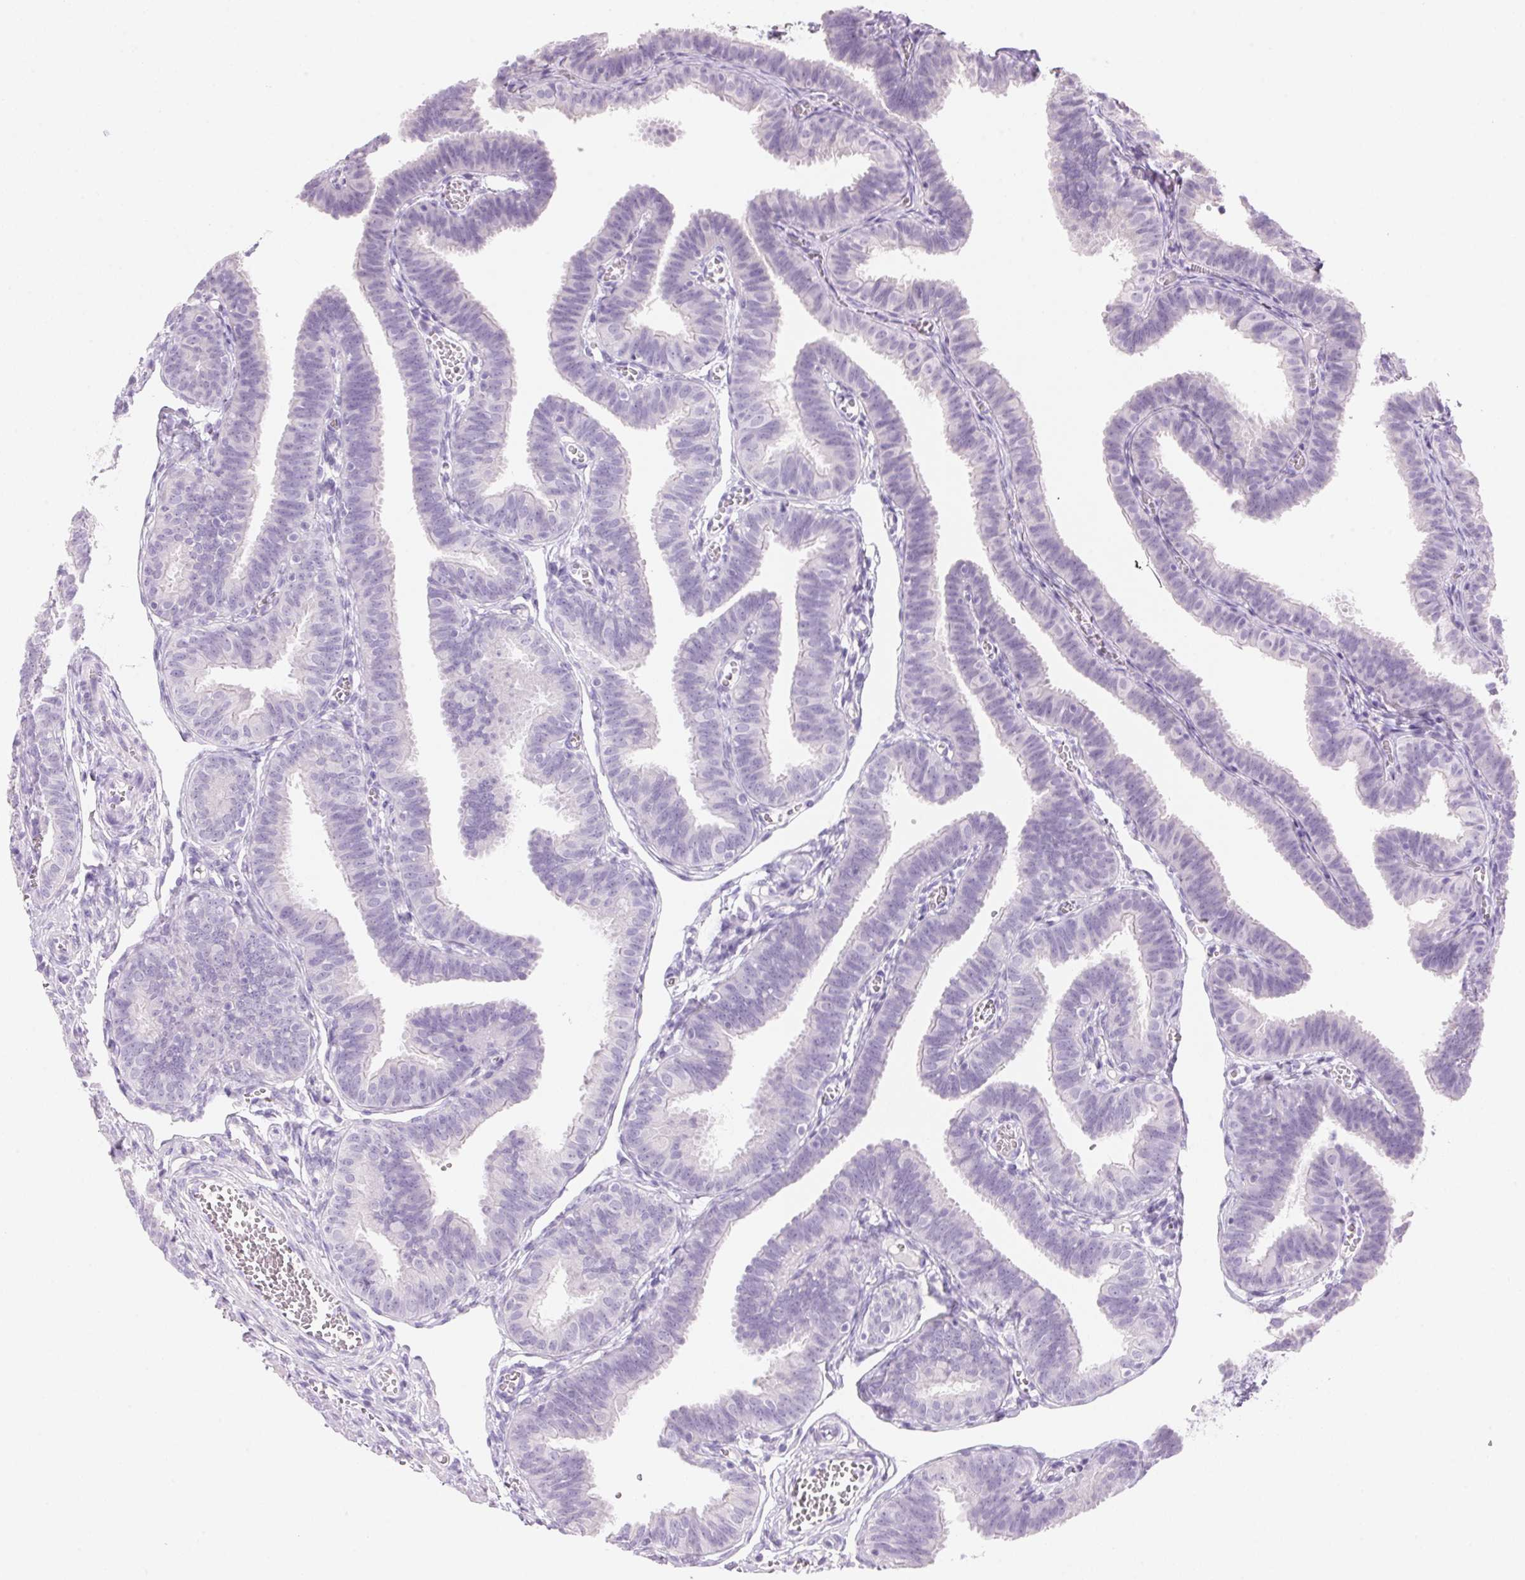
{"staining": {"intensity": "negative", "quantity": "none", "location": "none"}, "tissue": "fallopian tube", "cell_type": "Glandular cells", "image_type": "normal", "snomed": [{"axis": "morphology", "description": "Normal tissue, NOS"}, {"axis": "topography", "description": "Fallopian tube"}], "caption": "An image of human fallopian tube is negative for staining in glandular cells.", "gene": "DHCR24", "patient": {"sex": "female", "age": 25}}